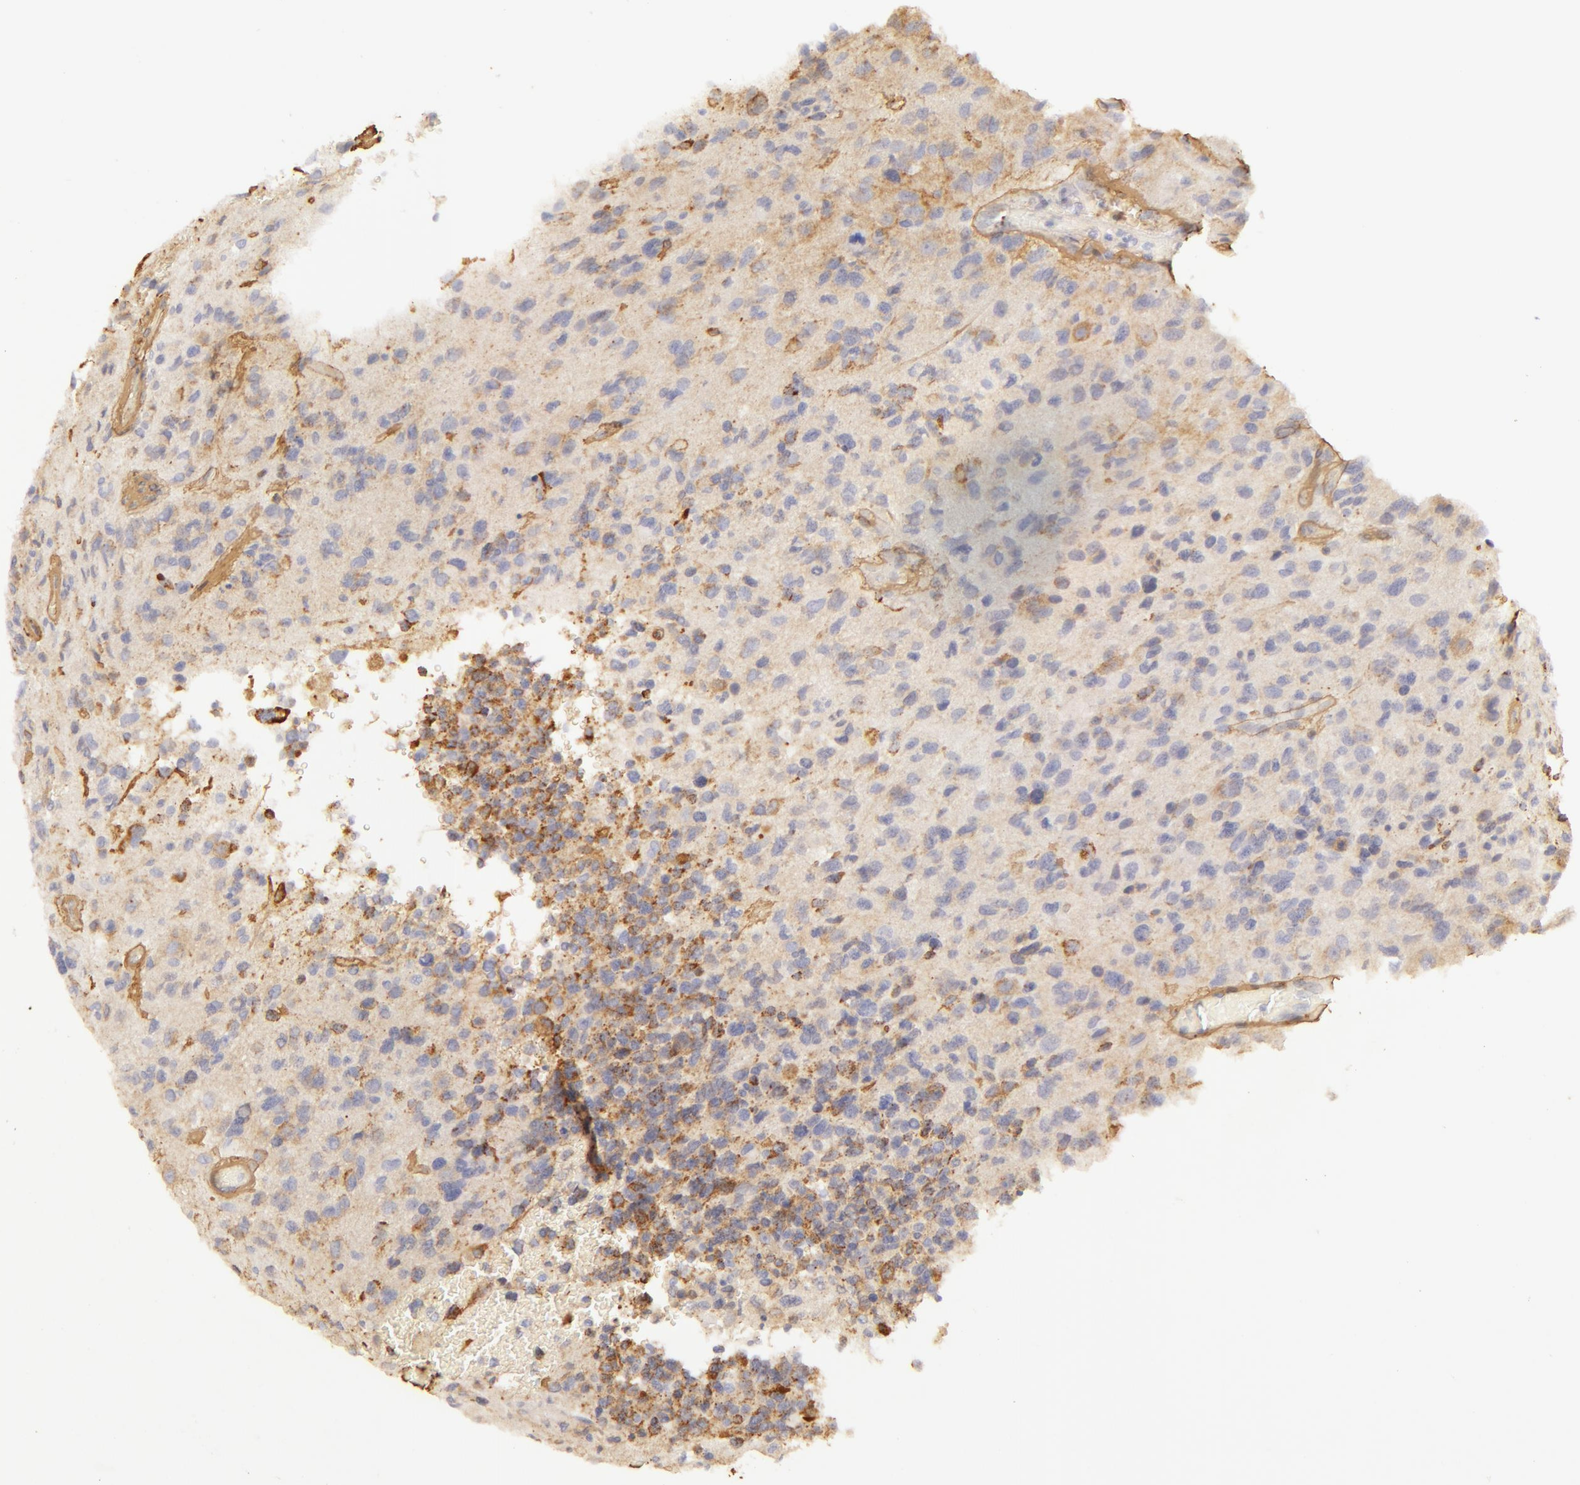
{"staining": {"intensity": "negative", "quantity": "none", "location": "none"}, "tissue": "glioma", "cell_type": "Tumor cells", "image_type": "cancer", "snomed": [{"axis": "morphology", "description": "Glioma, malignant, High grade"}, {"axis": "topography", "description": "Brain"}], "caption": "The micrograph exhibits no staining of tumor cells in malignant glioma (high-grade).", "gene": "COL4A1", "patient": {"sex": "male", "age": 69}}